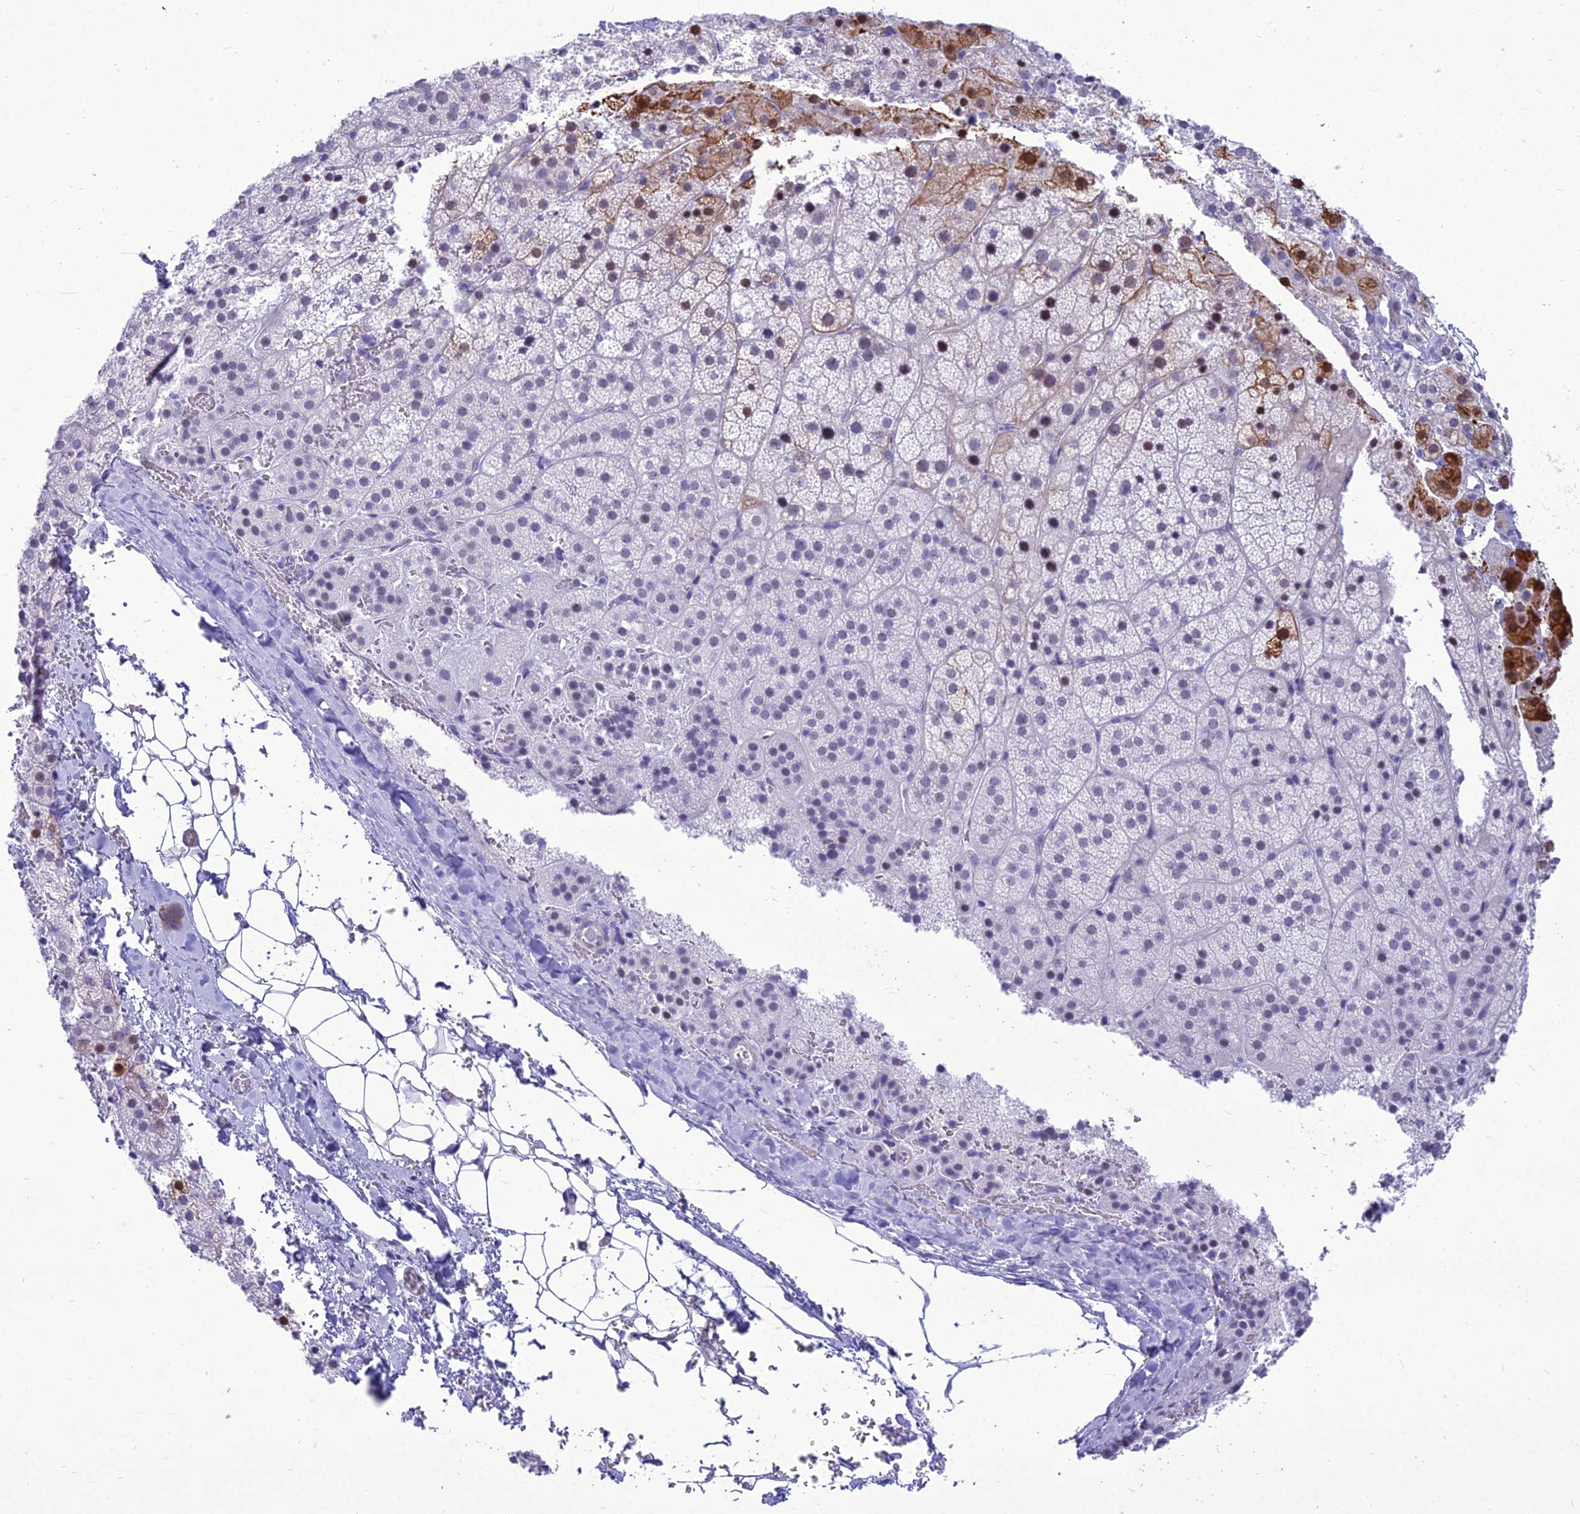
{"staining": {"intensity": "moderate", "quantity": "<25%", "location": "cytoplasmic/membranous,nuclear"}, "tissue": "adrenal gland", "cell_type": "Glandular cells", "image_type": "normal", "snomed": [{"axis": "morphology", "description": "Normal tissue, NOS"}, {"axis": "topography", "description": "Adrenal gland"}], "caption": "Protein analysis of normal adrenal gland exhibits moderate cytoplasmic/membranous,nuclear positivity in approximately <25% of glandular cells. (Brightfield microscopy of DAB IHC at high magnification).", "gene": "DHX40", "patient": {"sex": "female", "age": 44}}